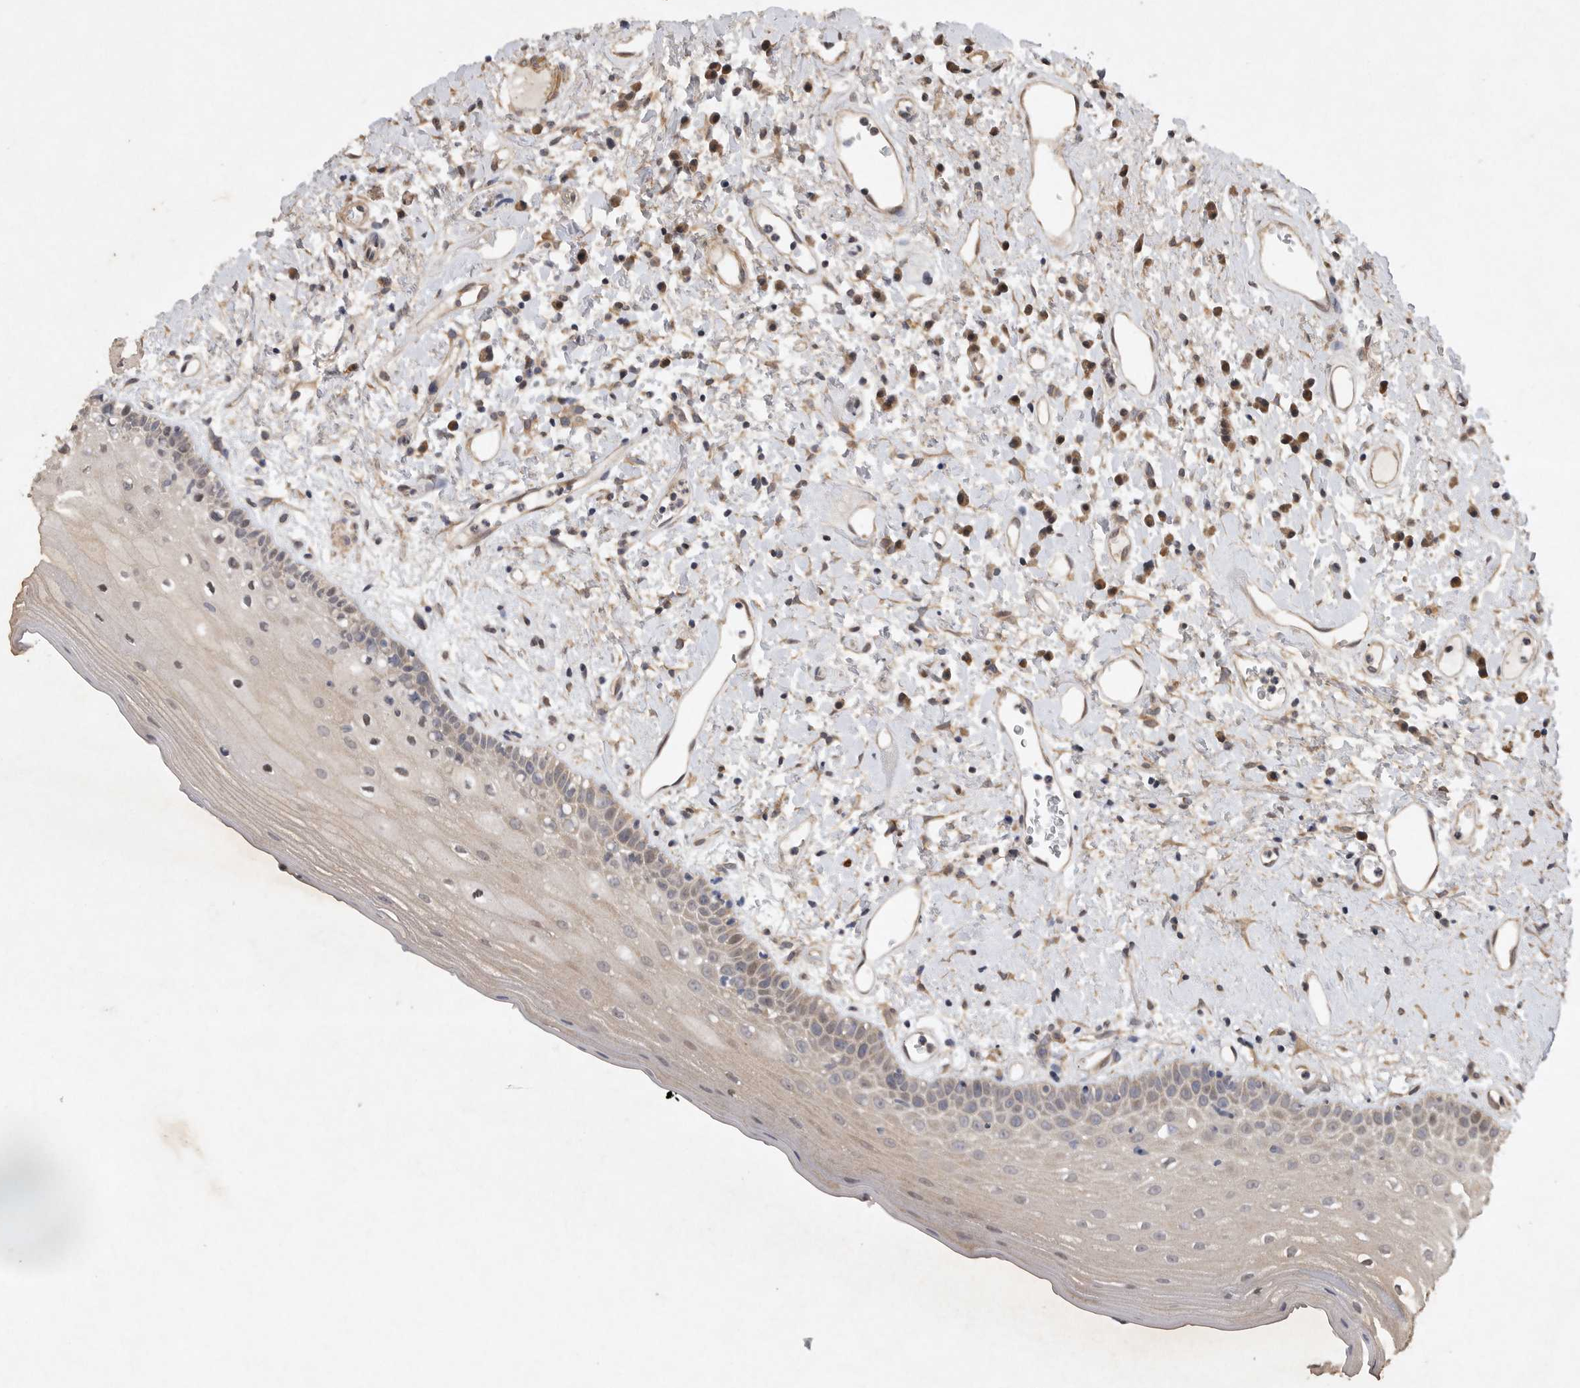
{"staining": {"intensity": "moderate", "quantity": "25%-75%", "location": "cytoplasmic/membranous"}, "tissue": "oral mucosa", "cell_type": "Squamous epithelial cells", "image_type": "normal", "snomed": [{"axis": "morphology", "description": "Normal tissue, NOS"}, {"axis": "topography", "description": "Oral tissue"}], "caption": "Immunohistochemistry image of unremarkable oral mucosa: human oral mucosa stained using immunohistochemistry (IHC) exhibits medium levels of moderate protein expression localized specifically in the cytoplasmic/membranous of squamous epithelial cells, appearing as a cytoplasmic/membranous brown color.", "gene": "EDEM3", "patient": {"sex": "female", "age": 76}}